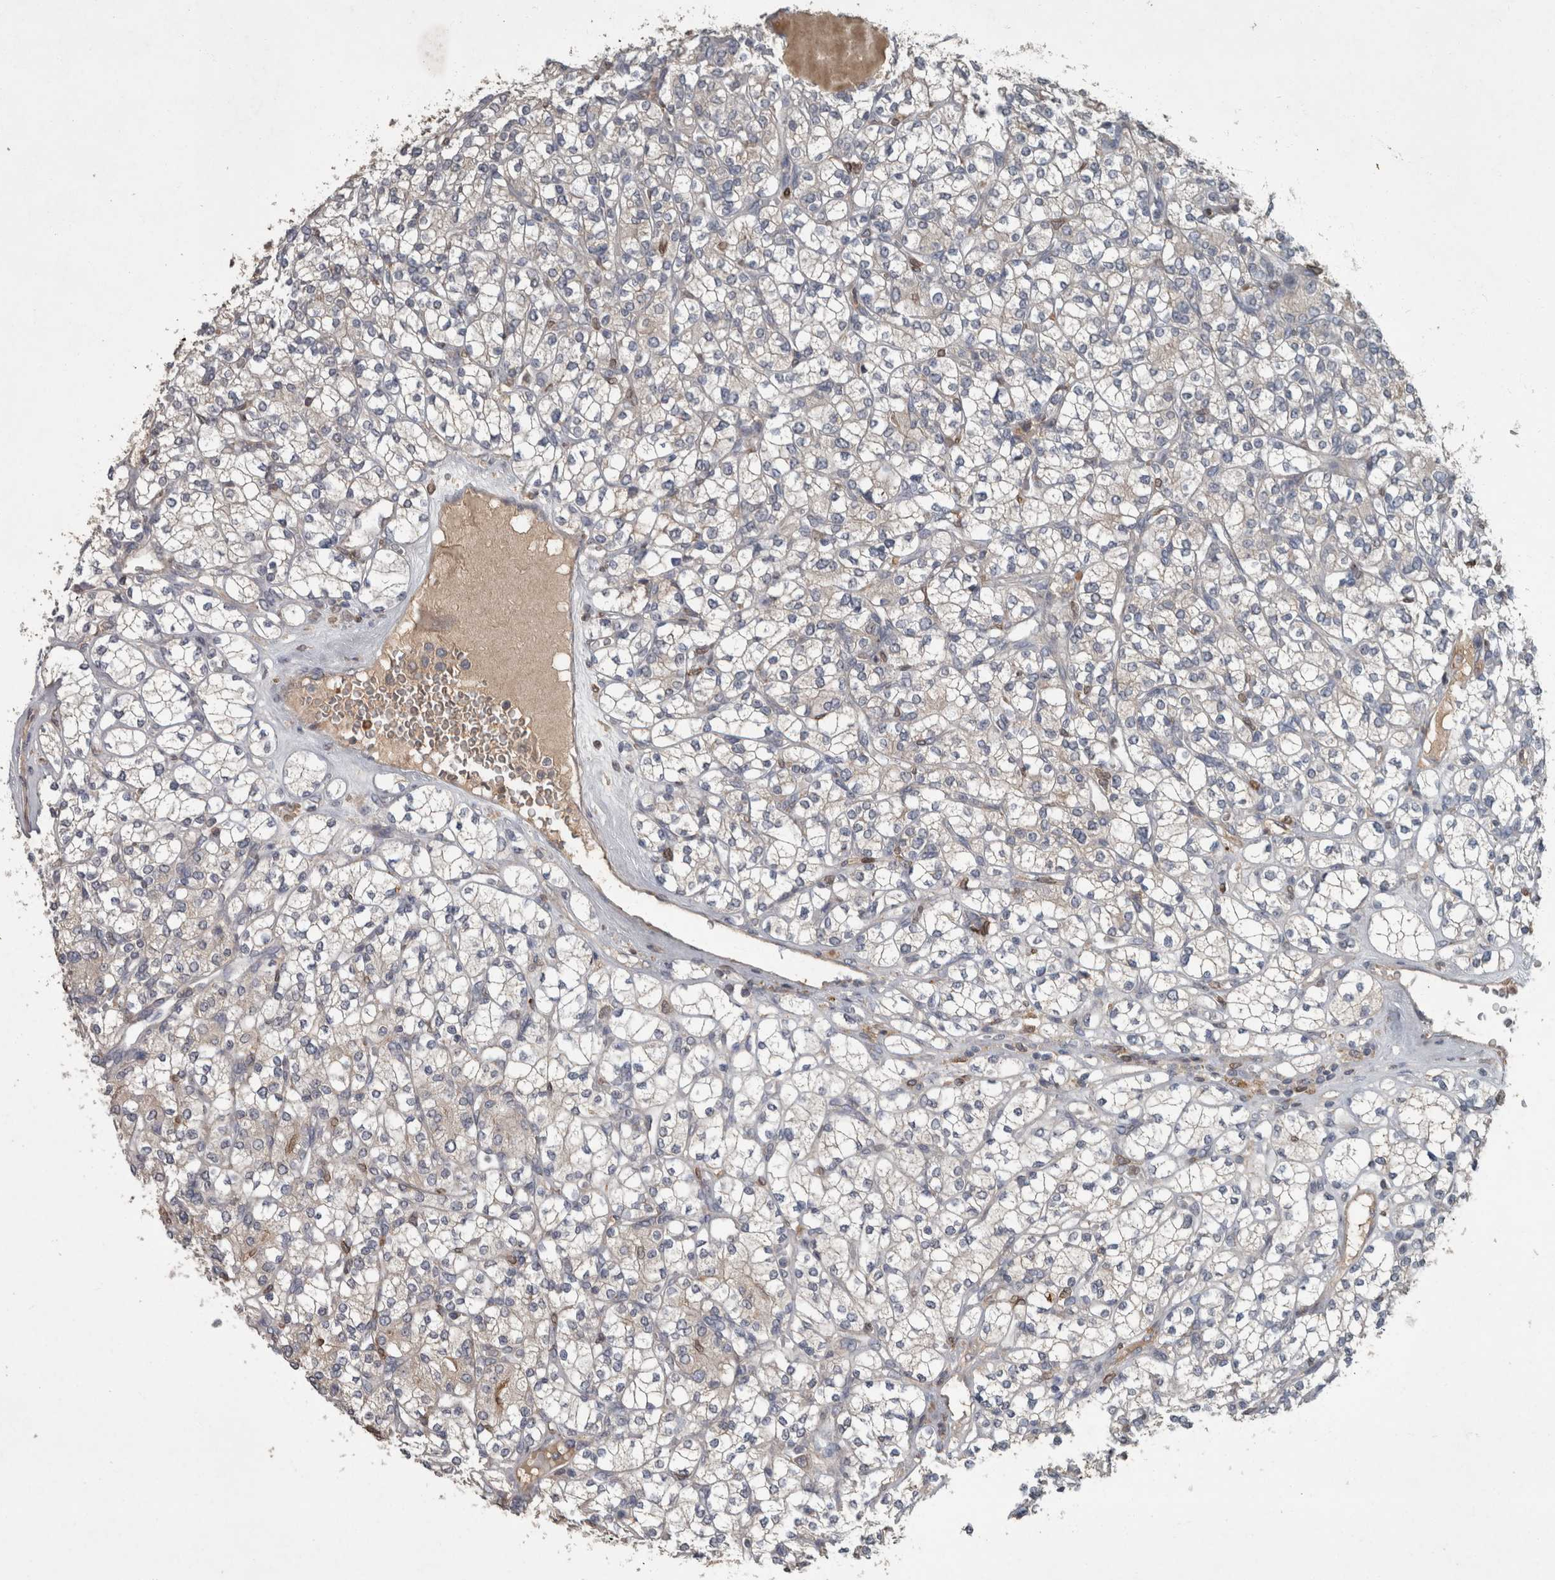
{"staining": {"intensity": "negative", "quantity": "none", "location": "none"}, "tissue": "renal cancer", "cell_type": "Tumor cells", "image_type": "cancer", "snomed": [{"axis": "morphology", "description": "Adenocarcinoma, NOS"}, {"axis": "topography", "description": "Kidney"}], "caption": "This image is of adenocarcinoma (renal) stained with immunohistochemistry to label a protein in brown with the nuclei are counter-stained blue. There is no positivity in tumor cells.", "gene": "PPP1R3C", "patient": {"sex": "male", "age": 77}}